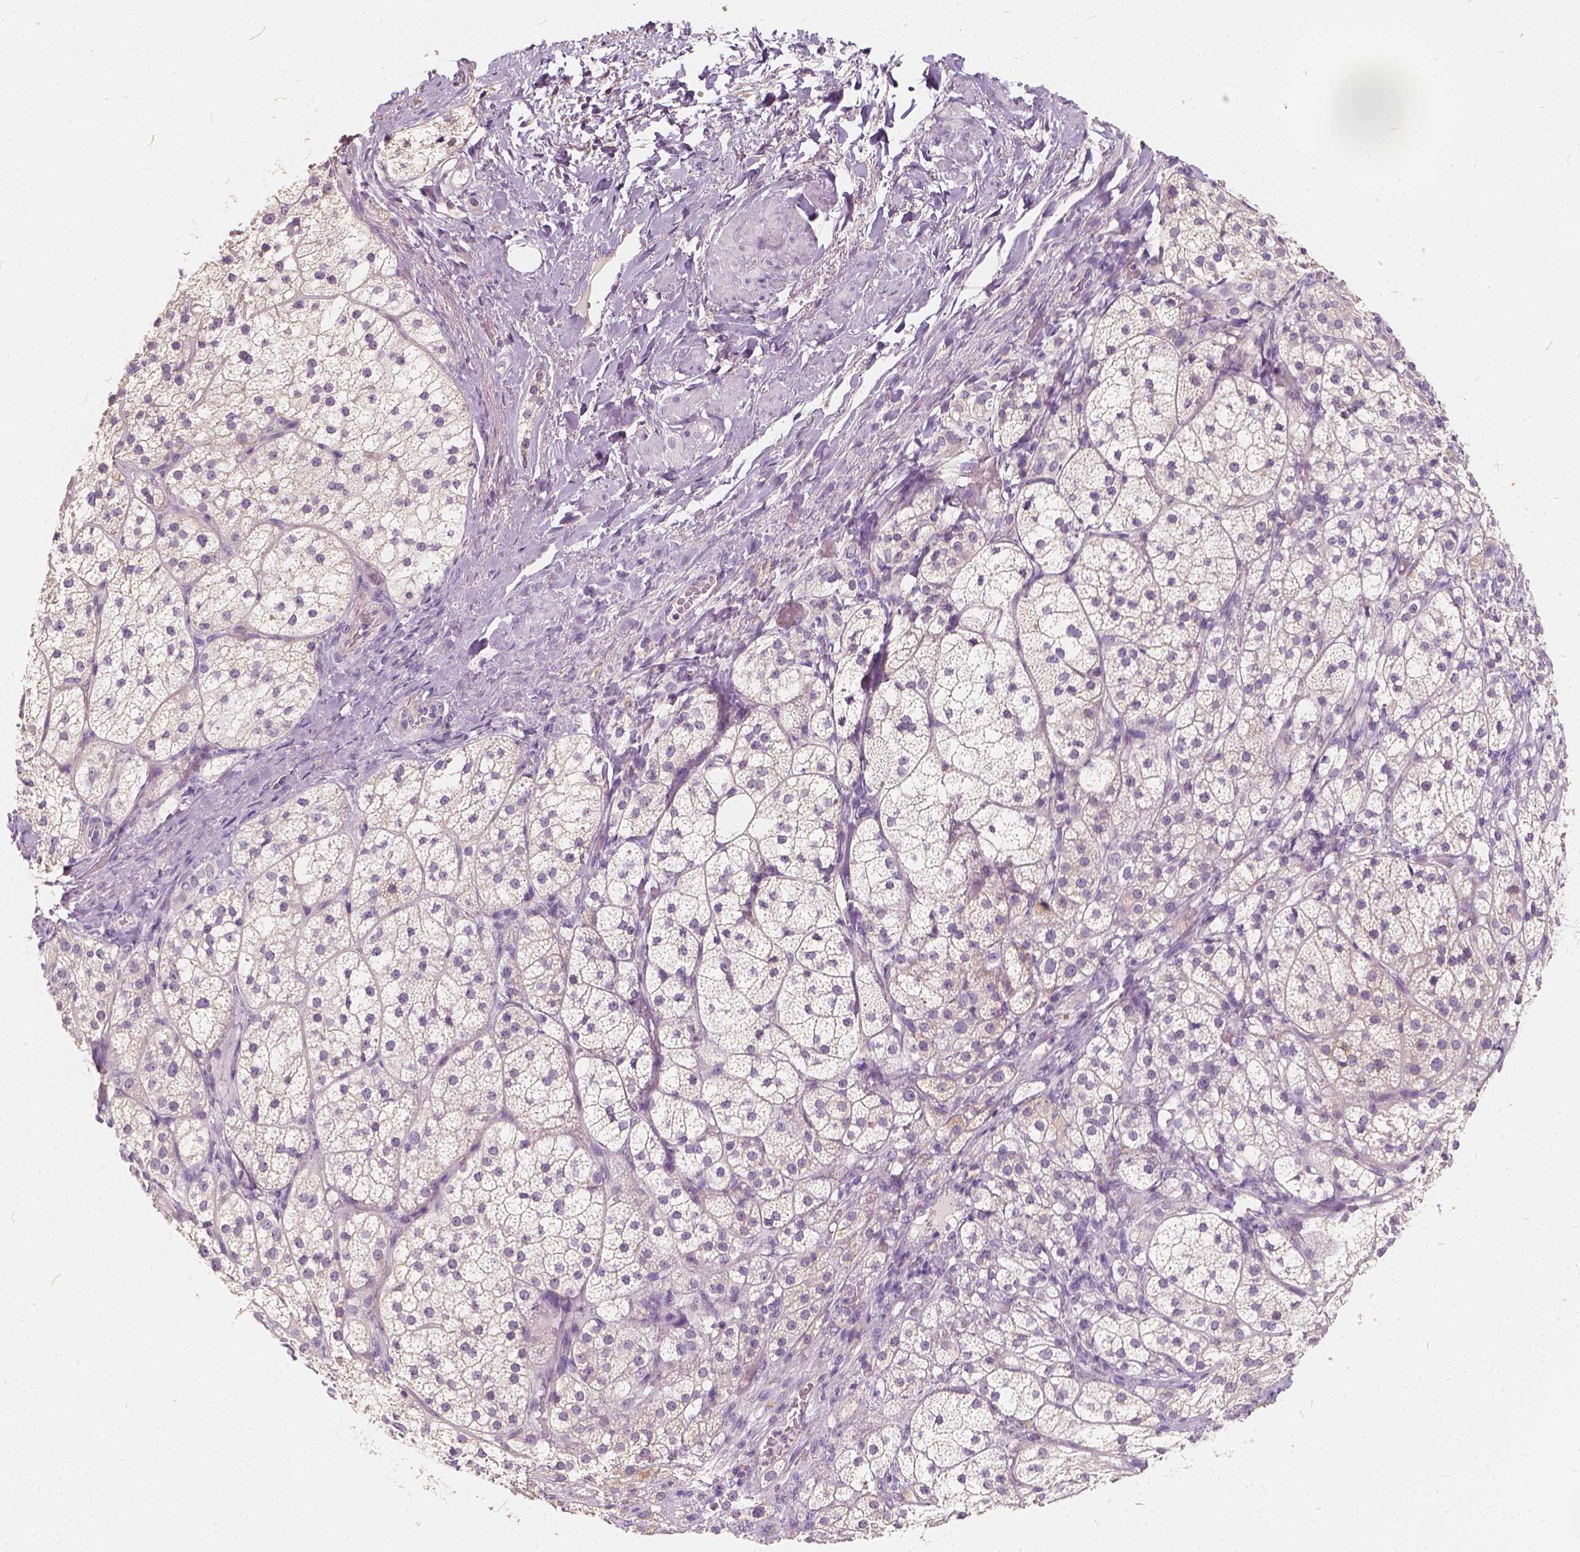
{"staining": {"intensity": "weak", "quantity": "<25%", "location": "cytoplasmic/membranous"}, "tissue": "adrenal gland", "cell_type": "Glandular cells", "image_type": "normal", "snomed": [{"axis": "morphology", "description": "Normal tissue, NOS"}, {"axis": "topography", "description": "Adrenal gland"}], "caption": "There is no significant expression in glandular cells of adrenal gland.", "gene": "KIAA0513", "patient": {"sex": "female", "age": 60}}